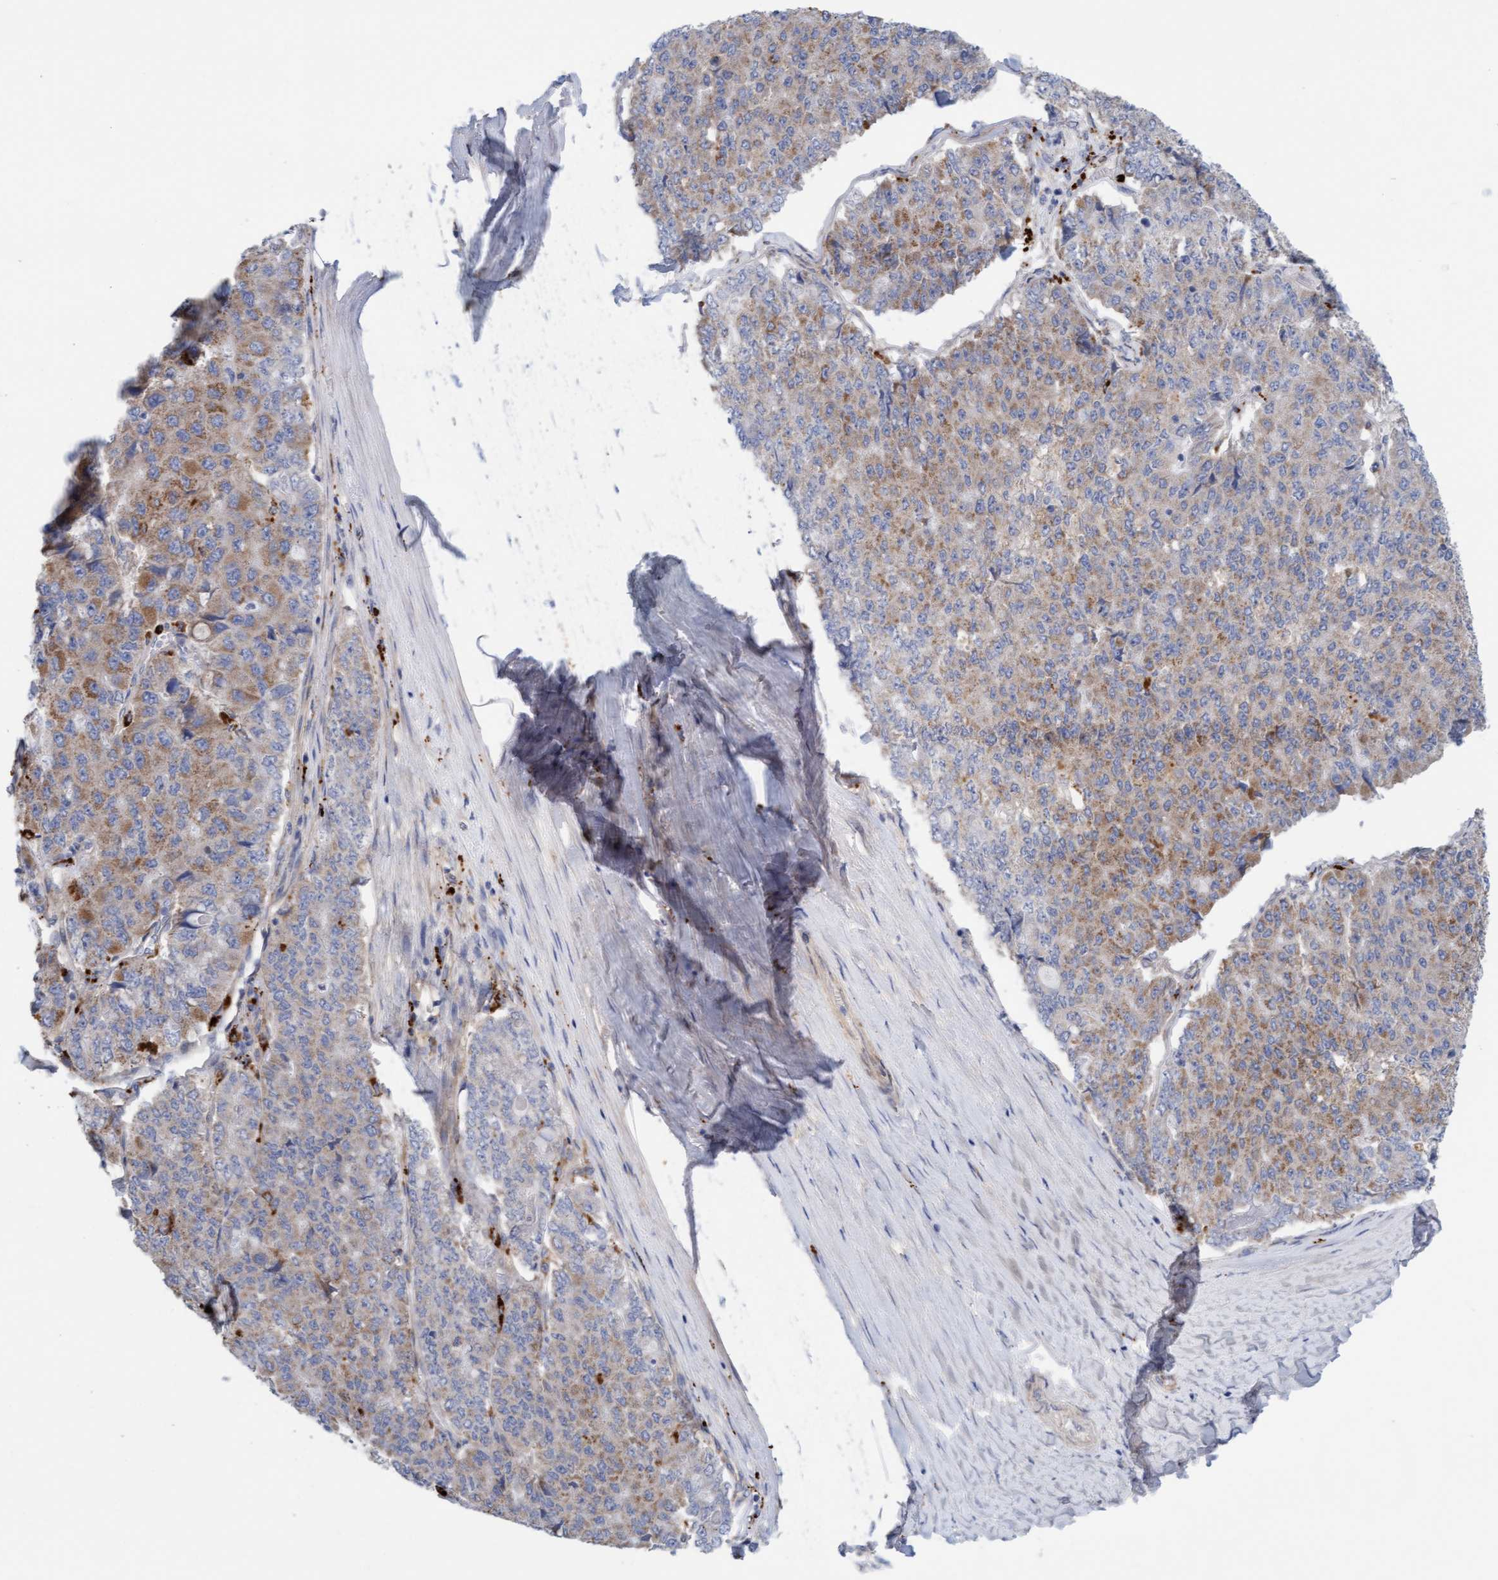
{"staining": {"intensity": "moderate", "quantity": "25%-75%", "location": "cytoplasmic/membranous"}, "tissue": "pancreatic cancer", "cell_type": "Tumor cells", "image_type": "cancer", "snomed": [{"axis": "morphology", "description": "Adenocarcinoma, NOS"}, {"axis": "topography", "description": "Pancreas"}], "caption": "Protein analysis of pancreatic cancer tissue demonstrates moderate cytoplasmic/membranous positivity in about 25%-75% of tumor cells. The staining is performed using DAB (3,3'-diaminobenzidine) brown chromogen to label protein expression. The nuclei are counter-stained blue using hematoxylin.", "gene": "CDK5RAP3", "patient": {"sex": "male", "age": 50}}